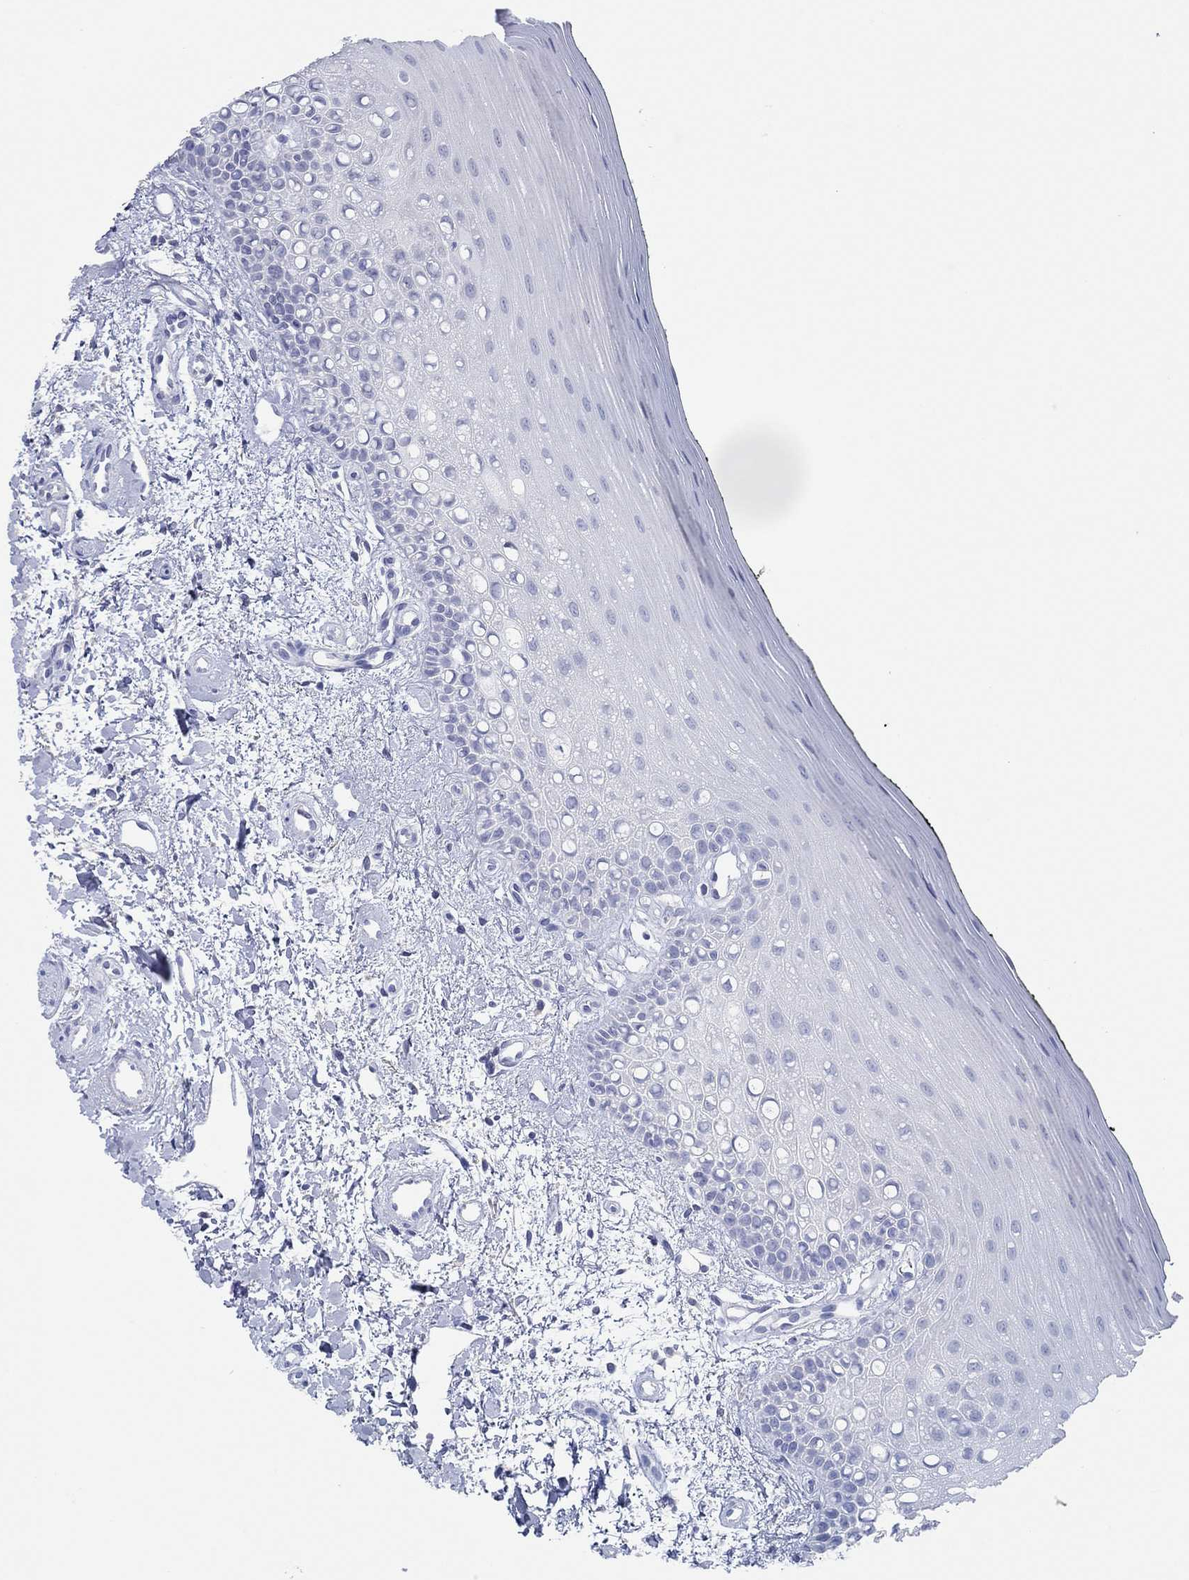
{"staining": {"intensity": "negative", "quantity": "none", "location": "none"}, "tissue": "oral mucosa", "cell_type": "Squamous epithelial cells", "image_type": "normal", "snomed": [{"axis": "morphology", "description": "Normal tissue, NOS"}, {"axis": "topography", "description": "Oral tissue"}], "caption": "High power microscopy histopathology image of an IHC image of normal oral mucosa, revealing no significant expression in squamous epithelial cells. (Brightfield microscopy of DAB immunohistochemistry at high magnification).", "gene": "MAGEB6", "patient": {"sex": "female", "age": 78}}